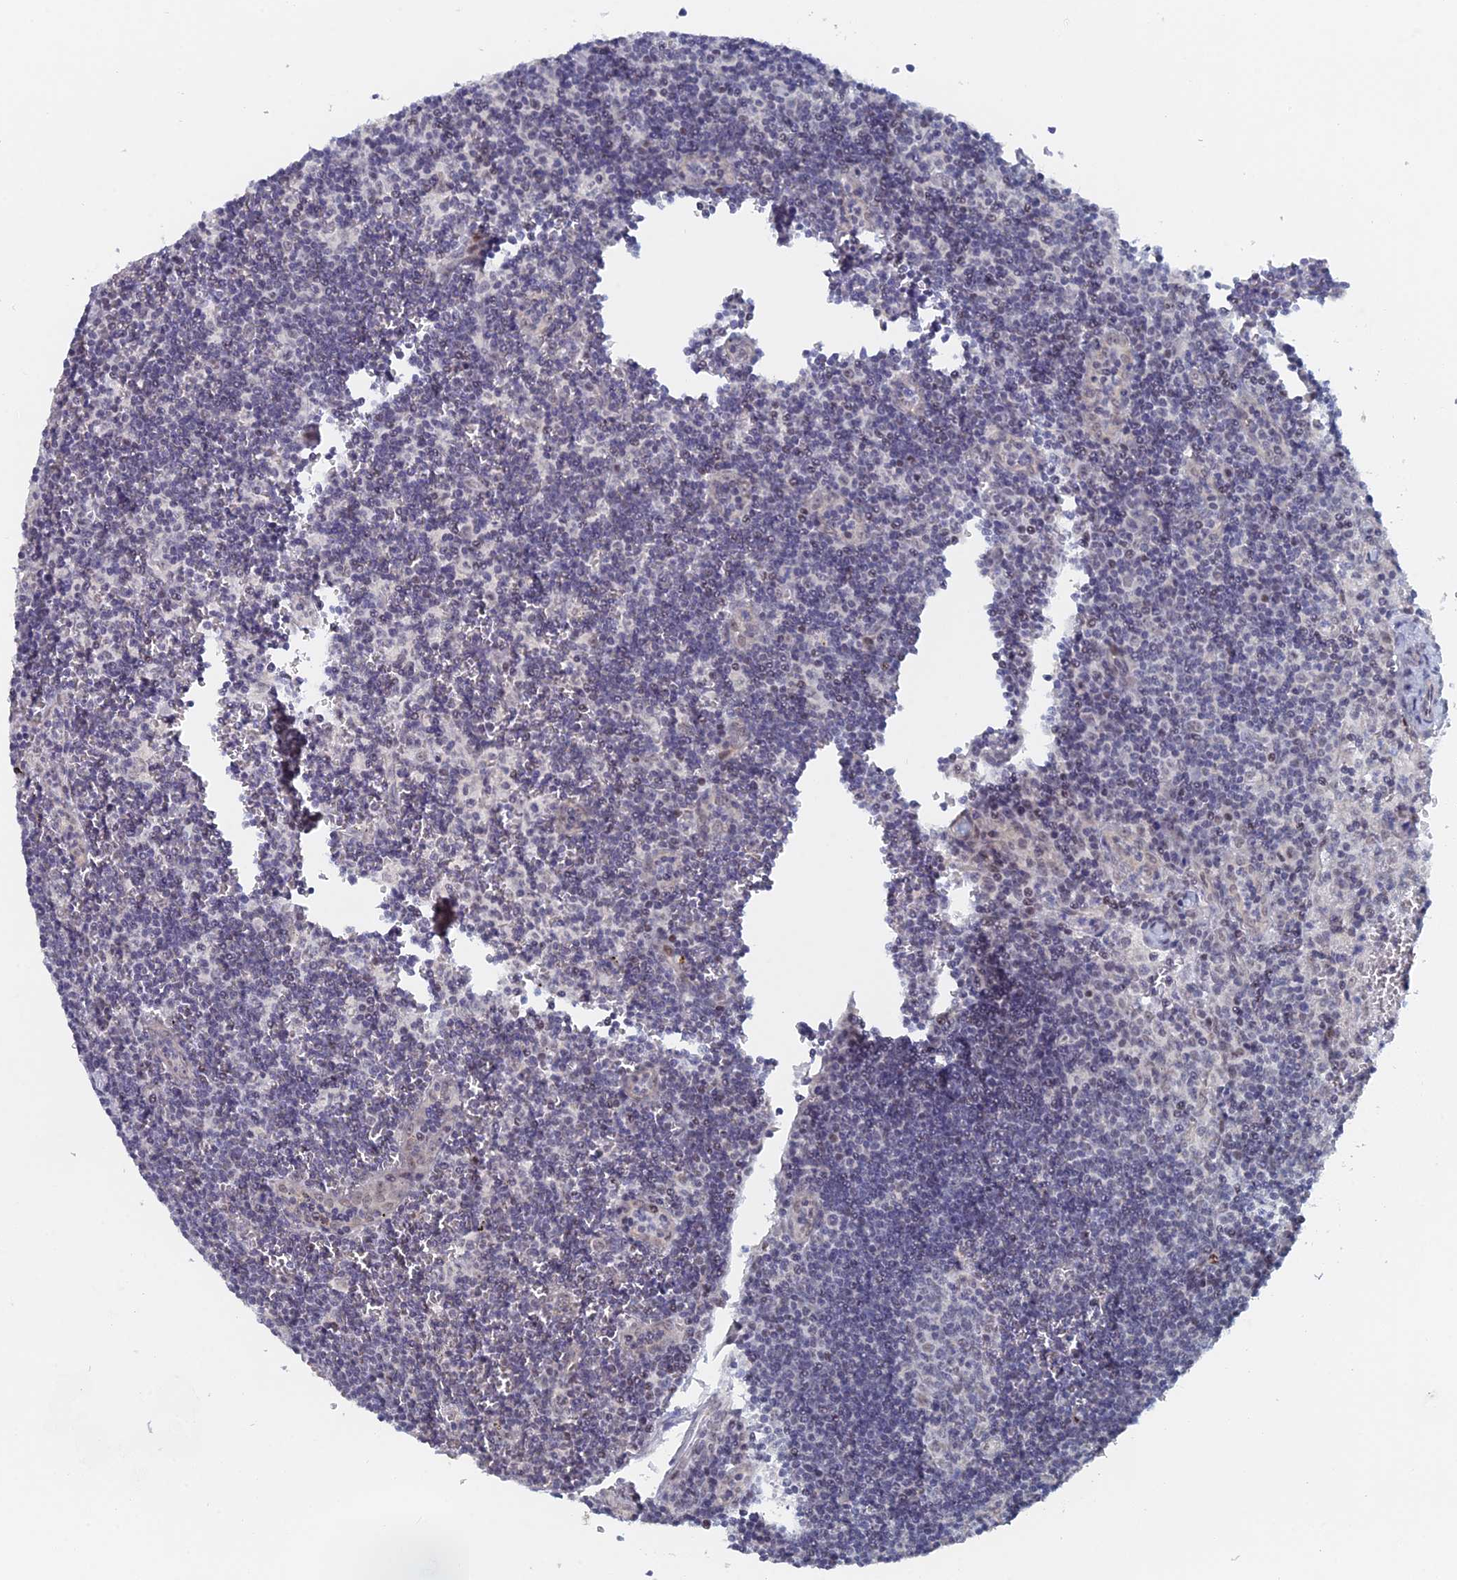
{"staining": {"intensity": "negative", "quantity": "none", "location": "none"}, "tissue": "lymph node", "cell_type": "Germinal center cells", "image_type": "normal", "snomed": [{"axis": "morphology", "description": "Normal tissue, NOS"}, {"axis": "topography", "description": "Lymph node"}], "caption": "This image is of benign lymph node stained with IHC to label a protein in brown with the nuclei are counter-stained blue. There is no staining in germinal center cells.", "gene": "GMNC", "patient": {"sex": "female", "age": 32}}